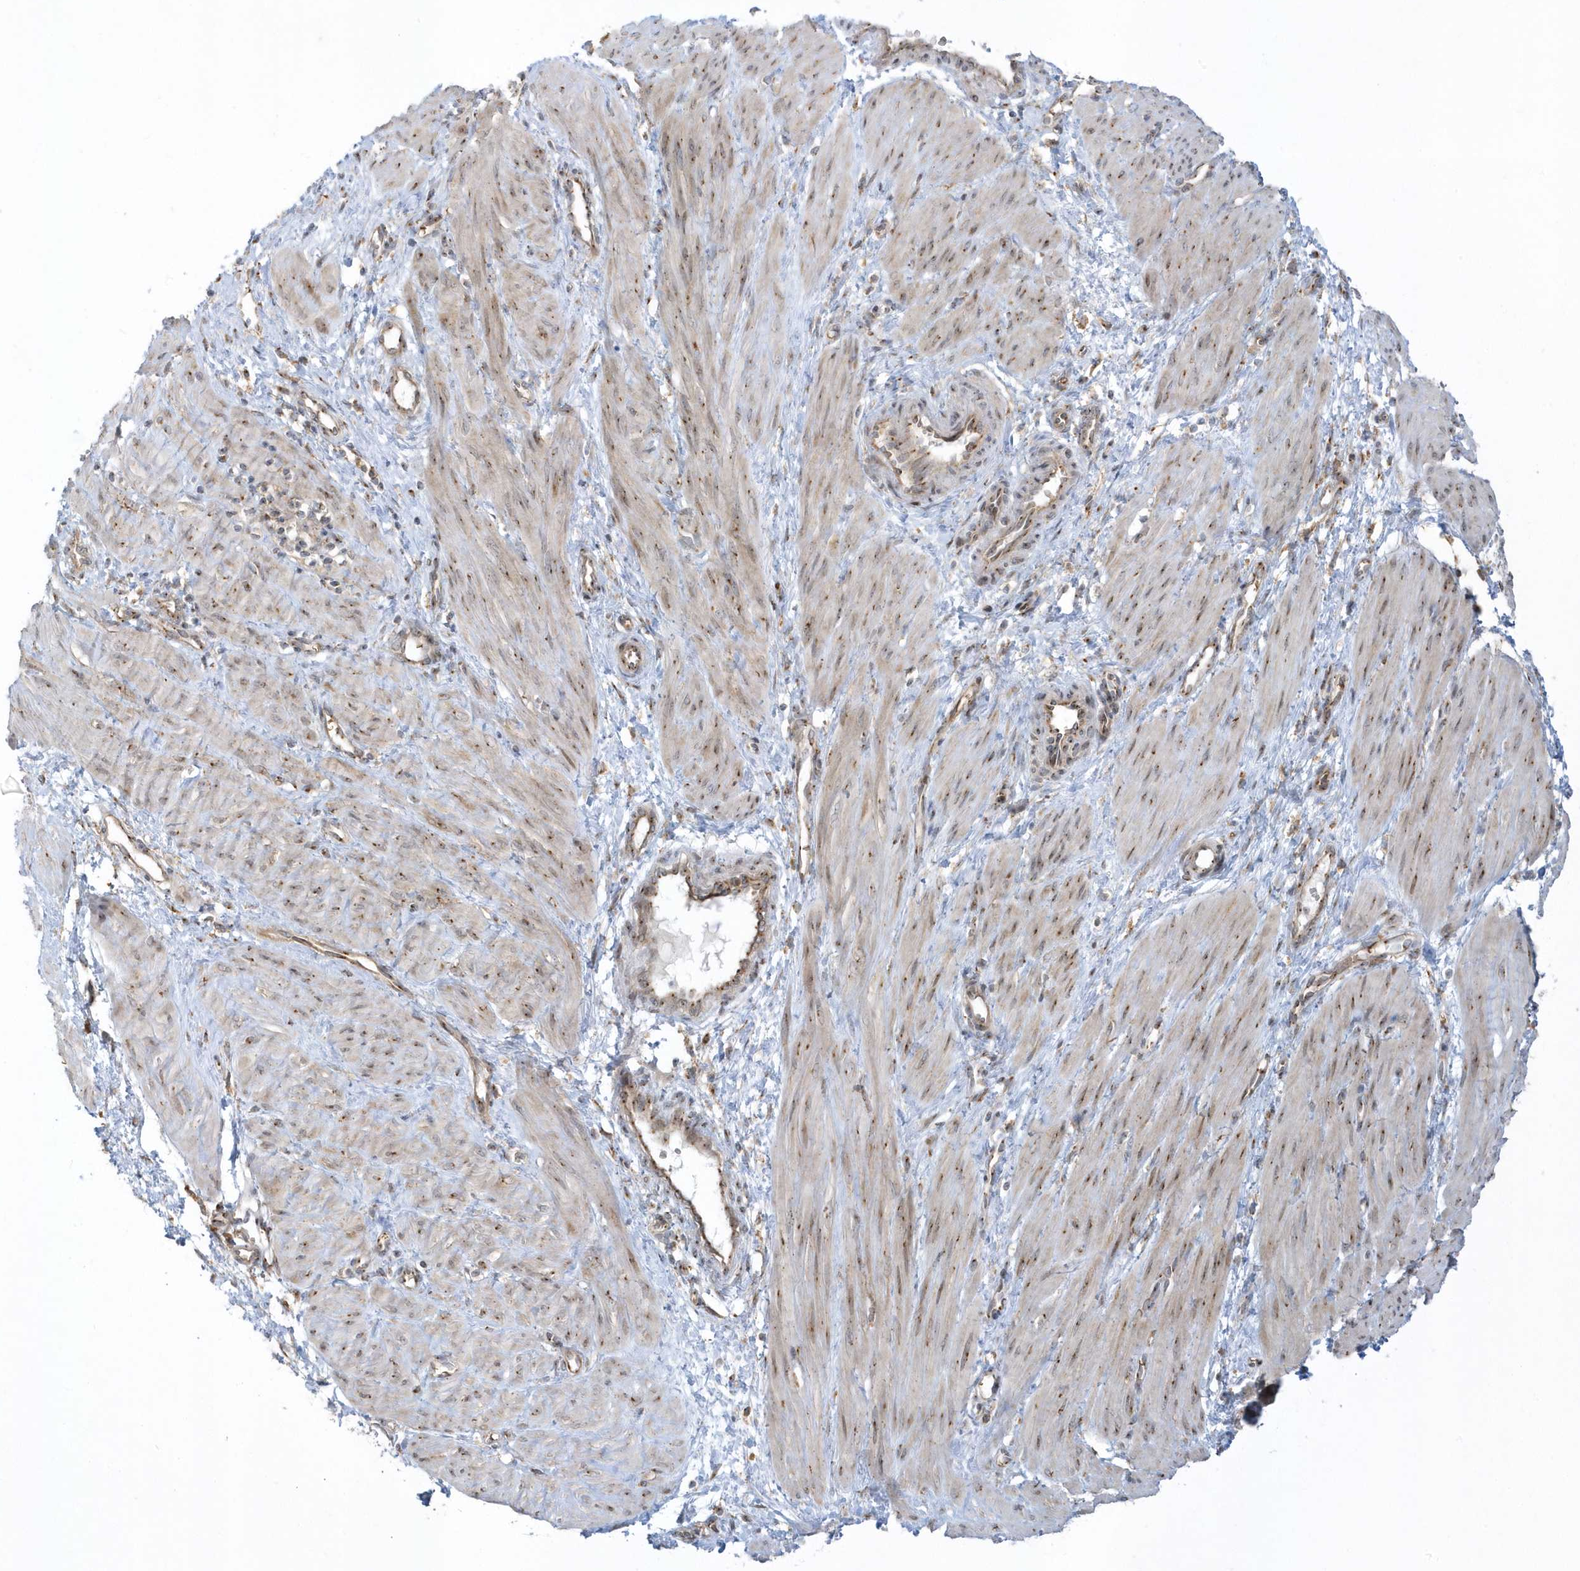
{"staining": {"intensity": "moderate", "quantity": ">75%", "location": "cytoplasmic/membranous,nuclear"}, "tissue": "smooth muscle", "cell_type": "Smooth muscle cells", "image_type": "normal", "snomed": [{"axis": "morphology", "description": "Normal tissue, NOS"}, {"axis": "topography", "description": "Endometrium"}], "caption": "Immunohistochemical staining of benign human smooth muscle reveals medium levels of moderate cytoplasmic/membranous,nuclear staining in approximately >75% of smooth muscle cells. Using DAB (3,3'-diaminobenzidine) (brown) and hematoxylin (blue) stains, captured at high magnification using brightfield microscopy.", "gene": "RPP40", "patient": {"sex": "female", "age": 33}}